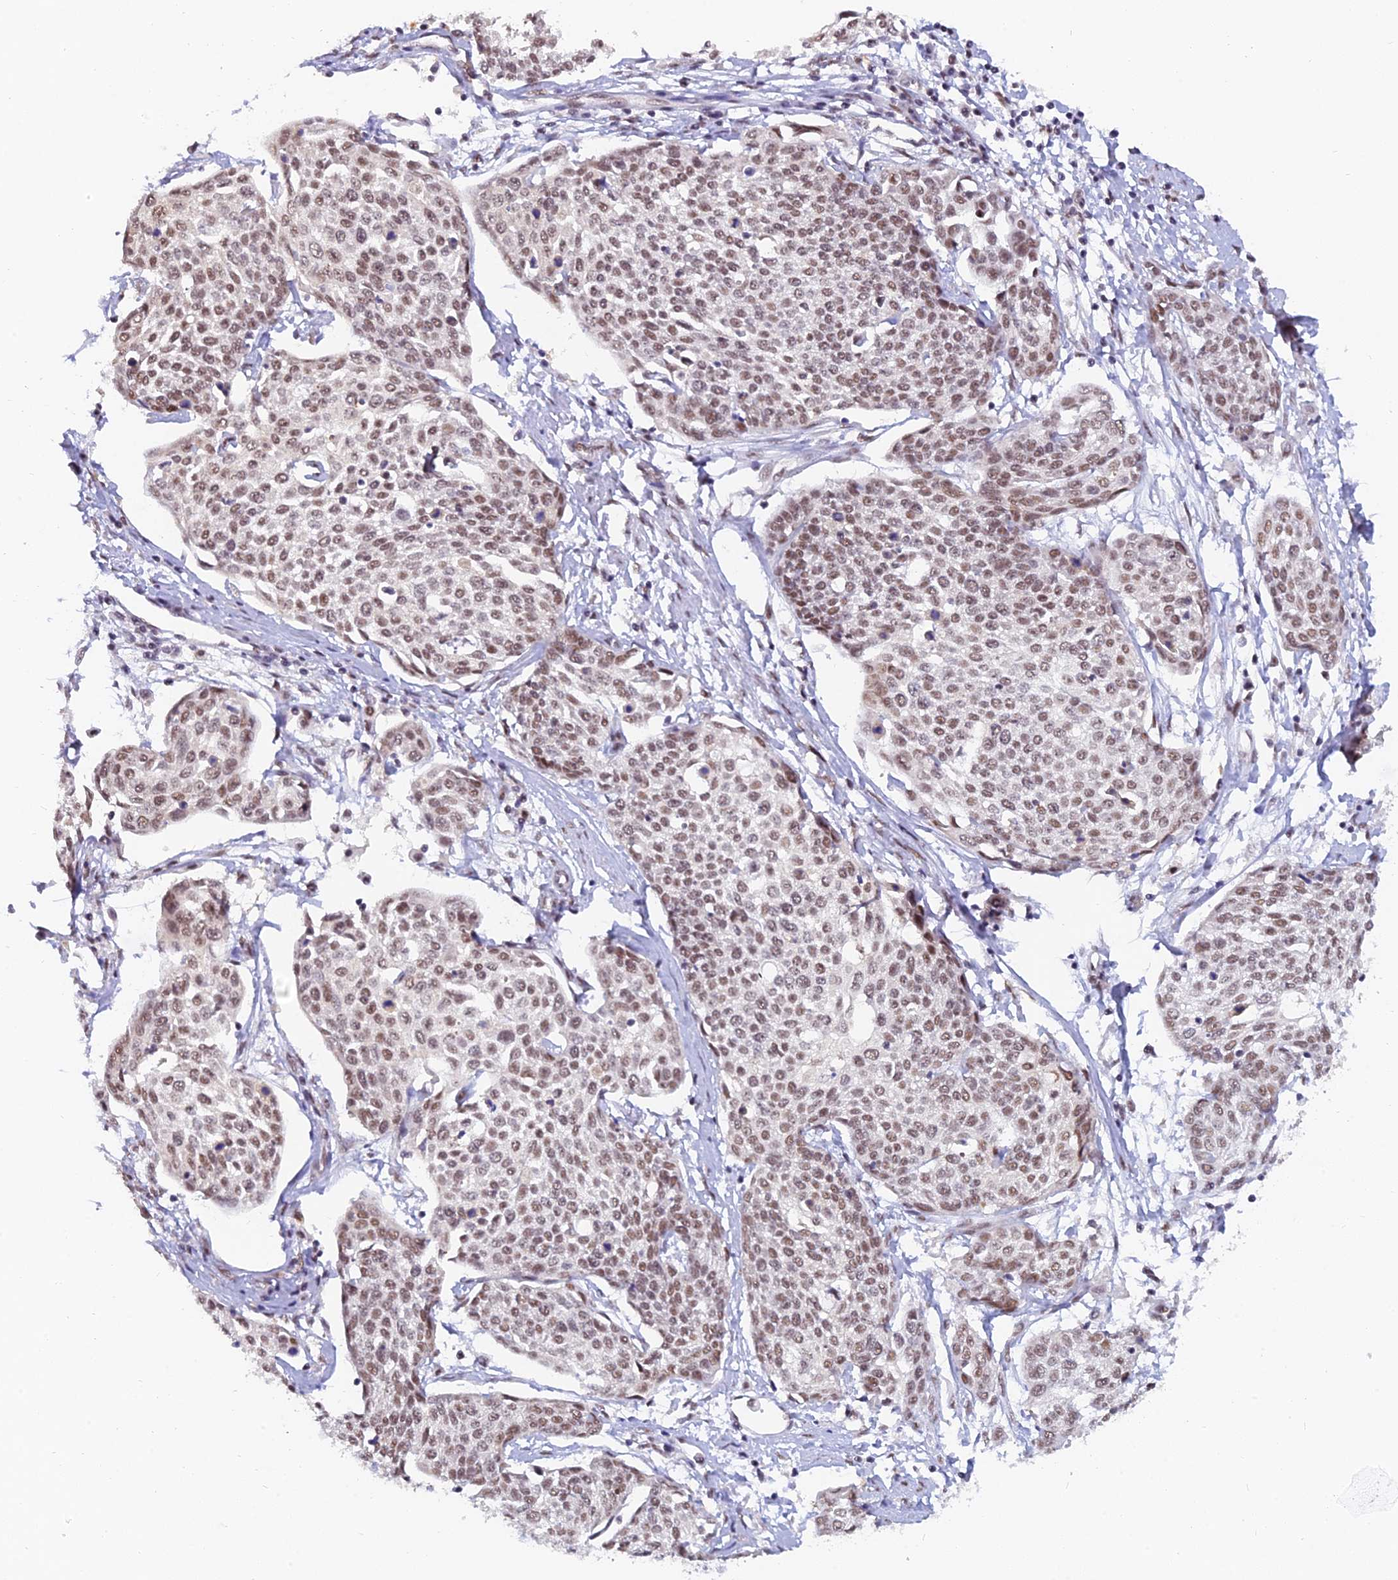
{"staining": {"intensity": "moderate", "quantity": ">75%", "location": "nuclear"}, "tissue": "cervical cancer", "cell_type": "Tumor cells", "image_type": "cancer", "snomed": [{"axis": "morphology", "description": "Squamous cell carcinoma, NOS"}, {"axis": "topography", "description": "Cervix"}], "caption": "A medium amount of moderate nuclear positivity is identified in approximately >75% of tumor cells in squamous cell carcinoma (cervical) tissue.", "gene": "DPY30", "patient": {"sex": "female", "age": 34}}